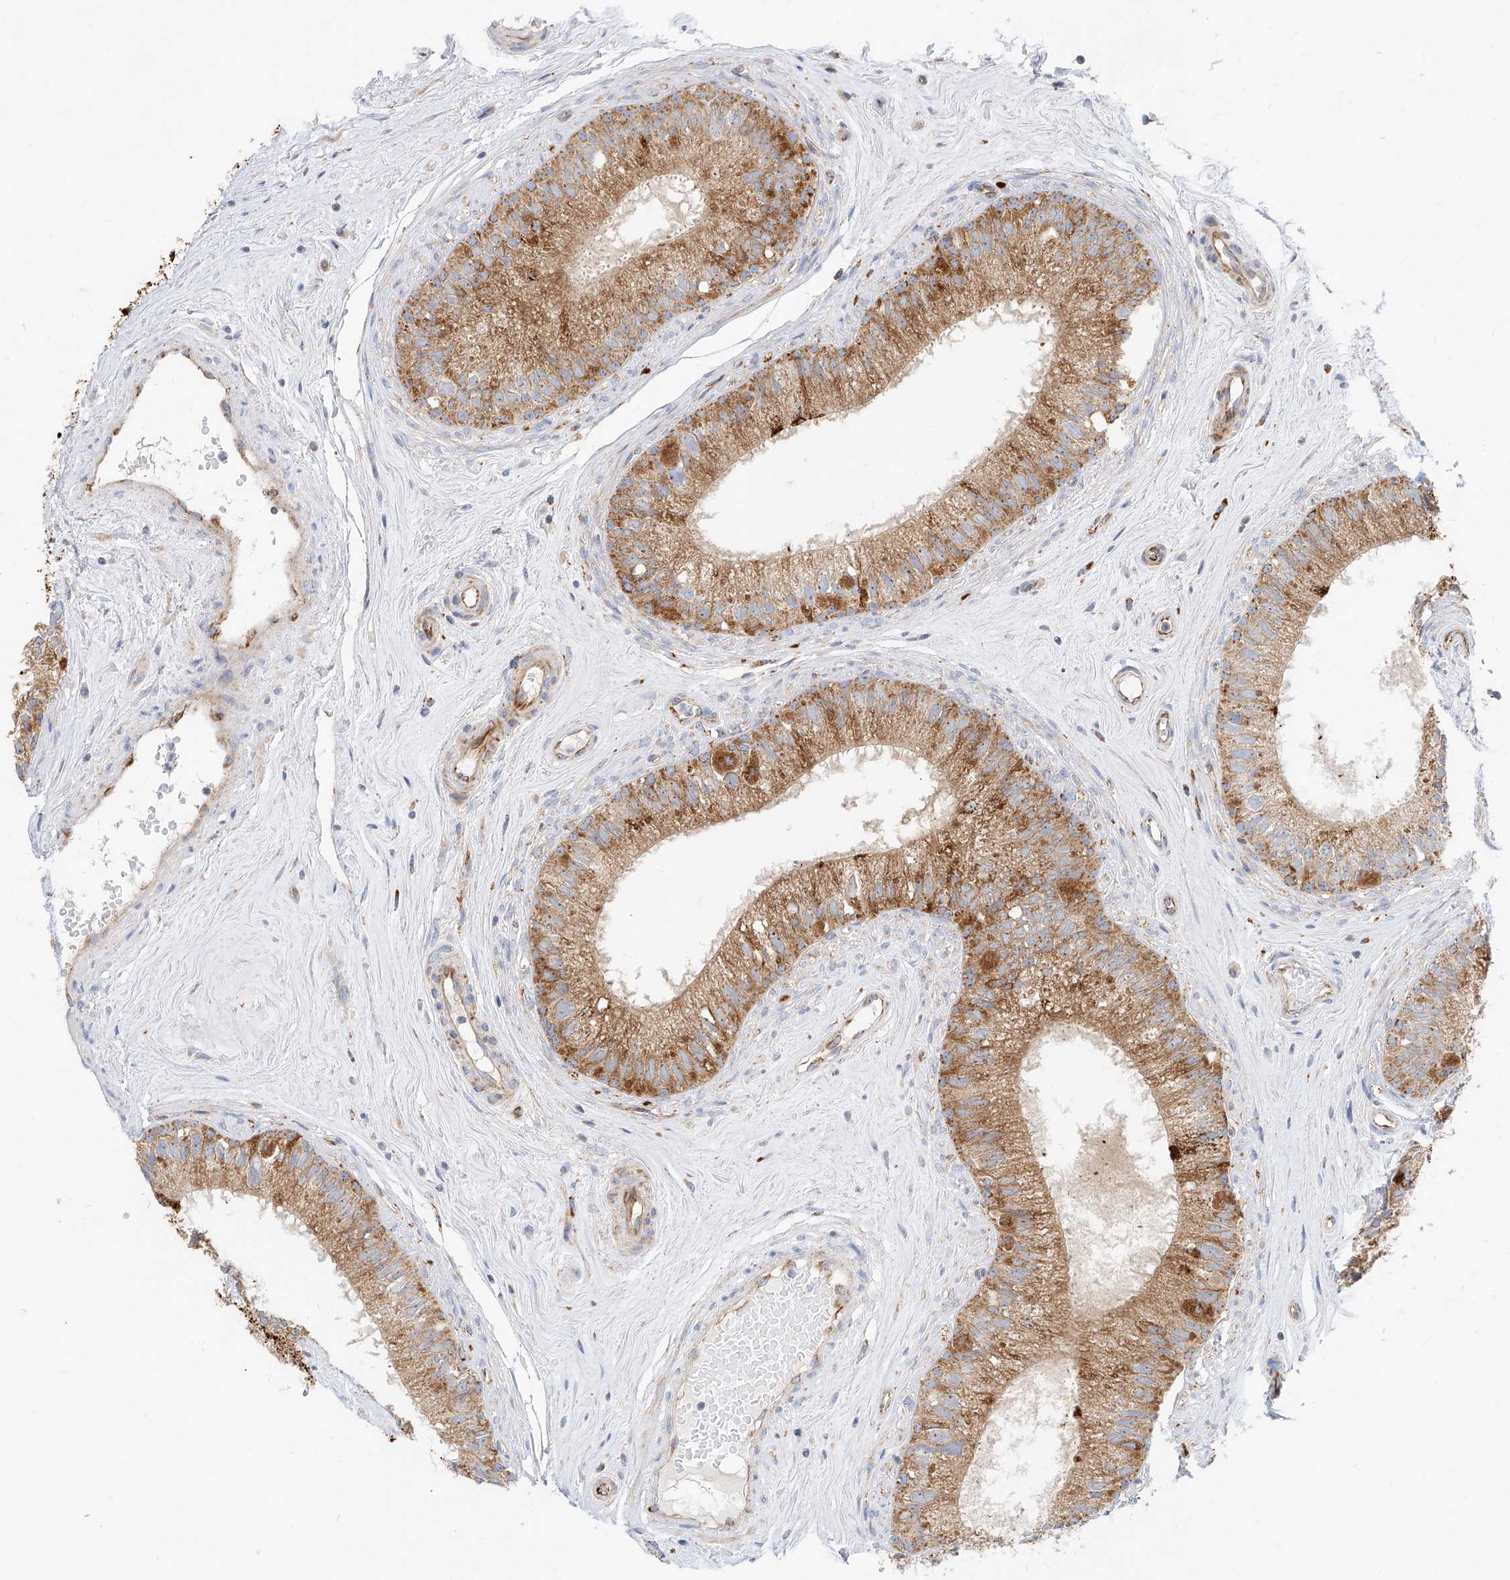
{"staining": {"intensity": "strong", "quantity": "25%-75%", "location": "cytoplasmic/membranous"}, "tissue": "epididymis", "cell_type": "Glandular cells", "image_type": "normal", "snomed": [{"axis": "morphology", "description": "Normal tissue, NOS"}, {"axis": "topography", "description": "Epididymis"}], "caption": "A high amount of strong cytoplasmic/membranous staining is present in approximately 25%-75% of glandular cells in normal epididymis. (Stains: DAB in brown, nuclei in blue, Microscopy: brightfield microscopy at high magnification).", "gene": "CST9", "patient": {"sex": "male", "age": 71}}